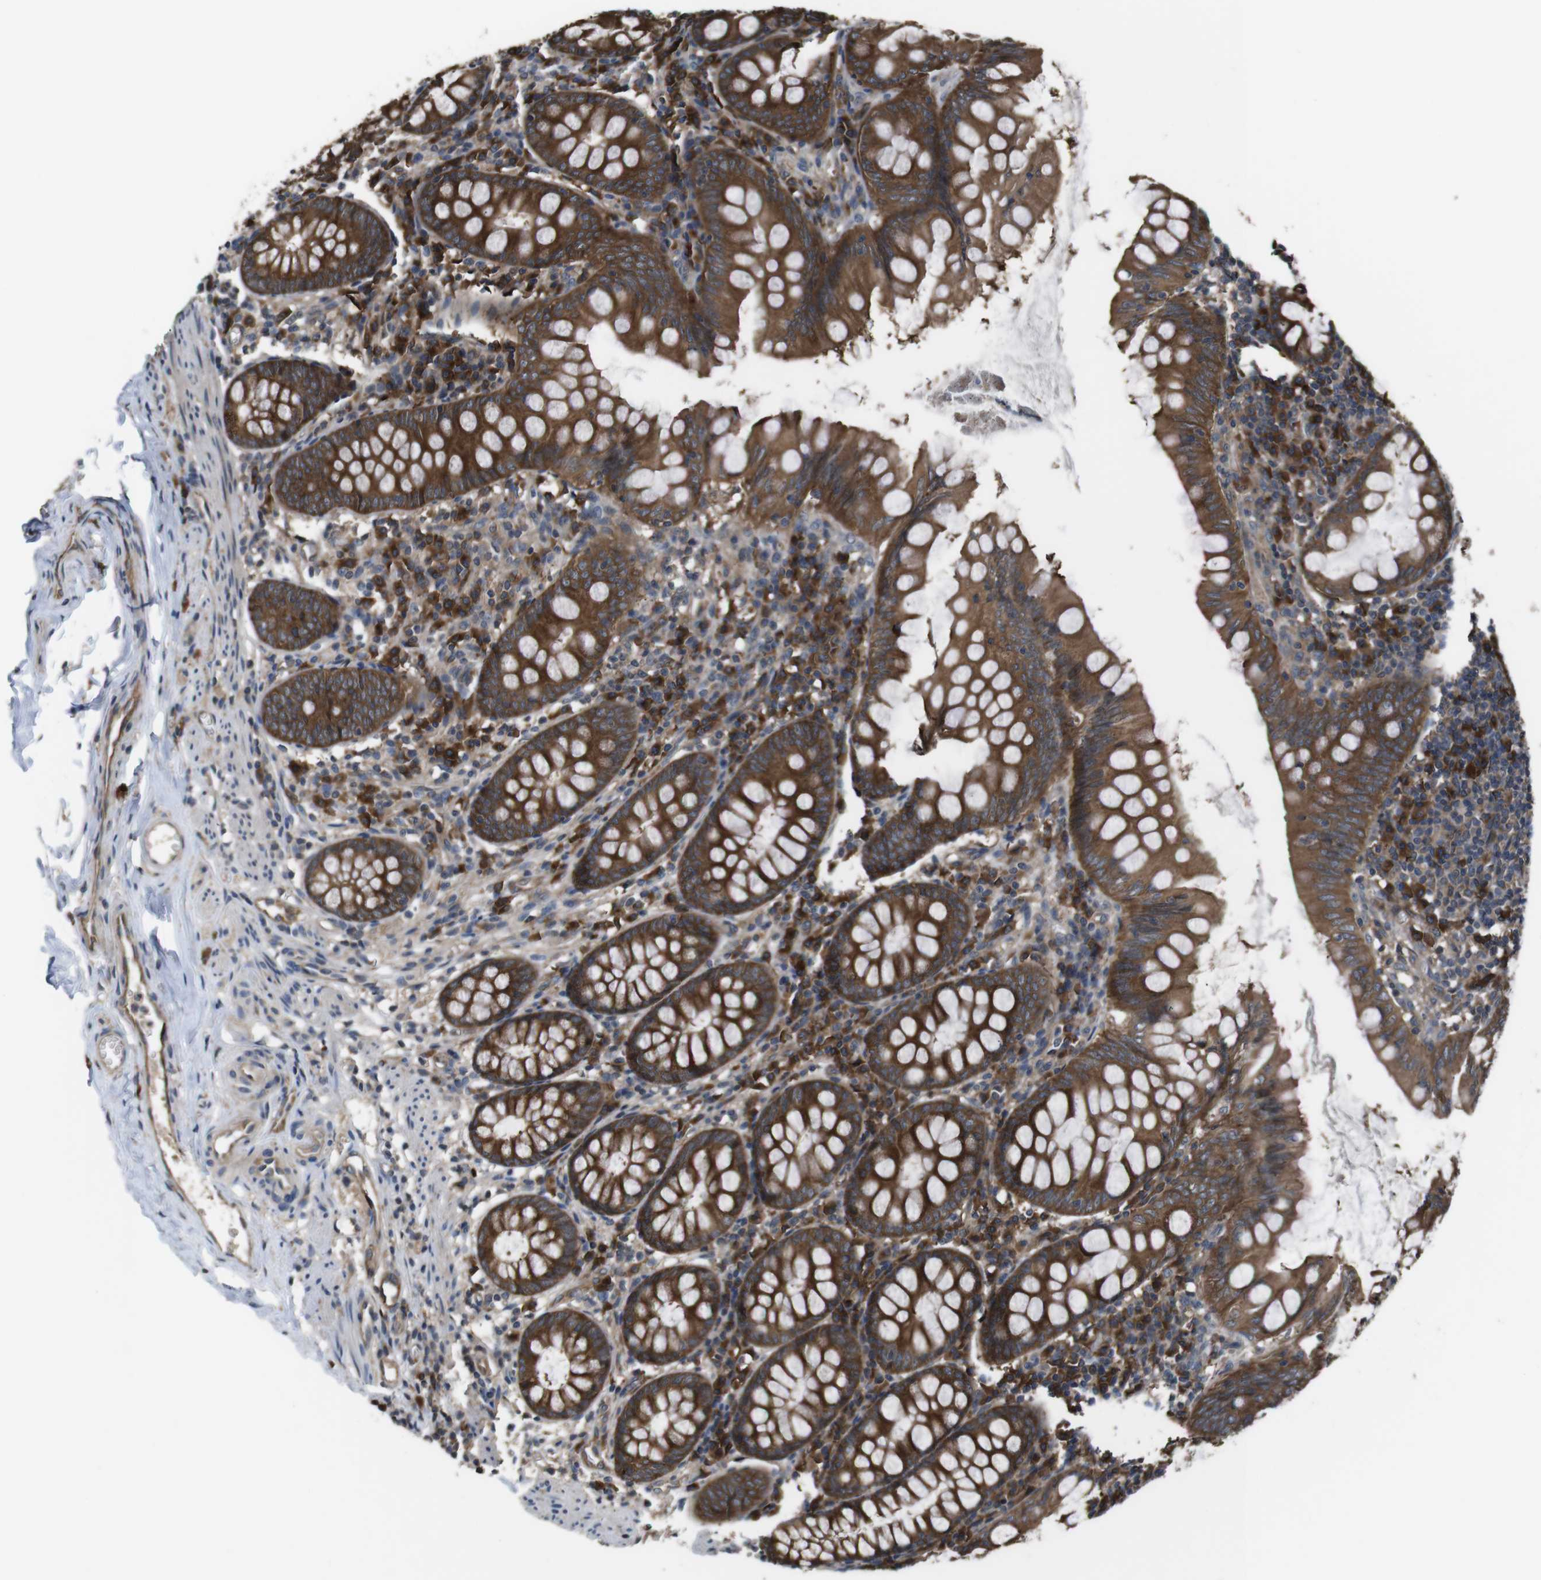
{"staining": {"intensity": "strong", "quantity": ">75%", "location": "cytoplasmic/membranous"}, "tissue": "appendix", "cell_type": "Glandular cells", "image_type": "normal", "snomed": [{"axis": "morphology", "description": "Normal tissue, NOS"}, {"axis": "topography", "description": "Appendix"}], "caption": "IHC photomicrograph of benign human appendix stained for a protein (brown), which exhibits high levels of strong cytoplasmic/membranous expression in approximately >75% of glandular cells.", "gene": "SLC22A23", "patient": {"sex": "female", "age": 77}}